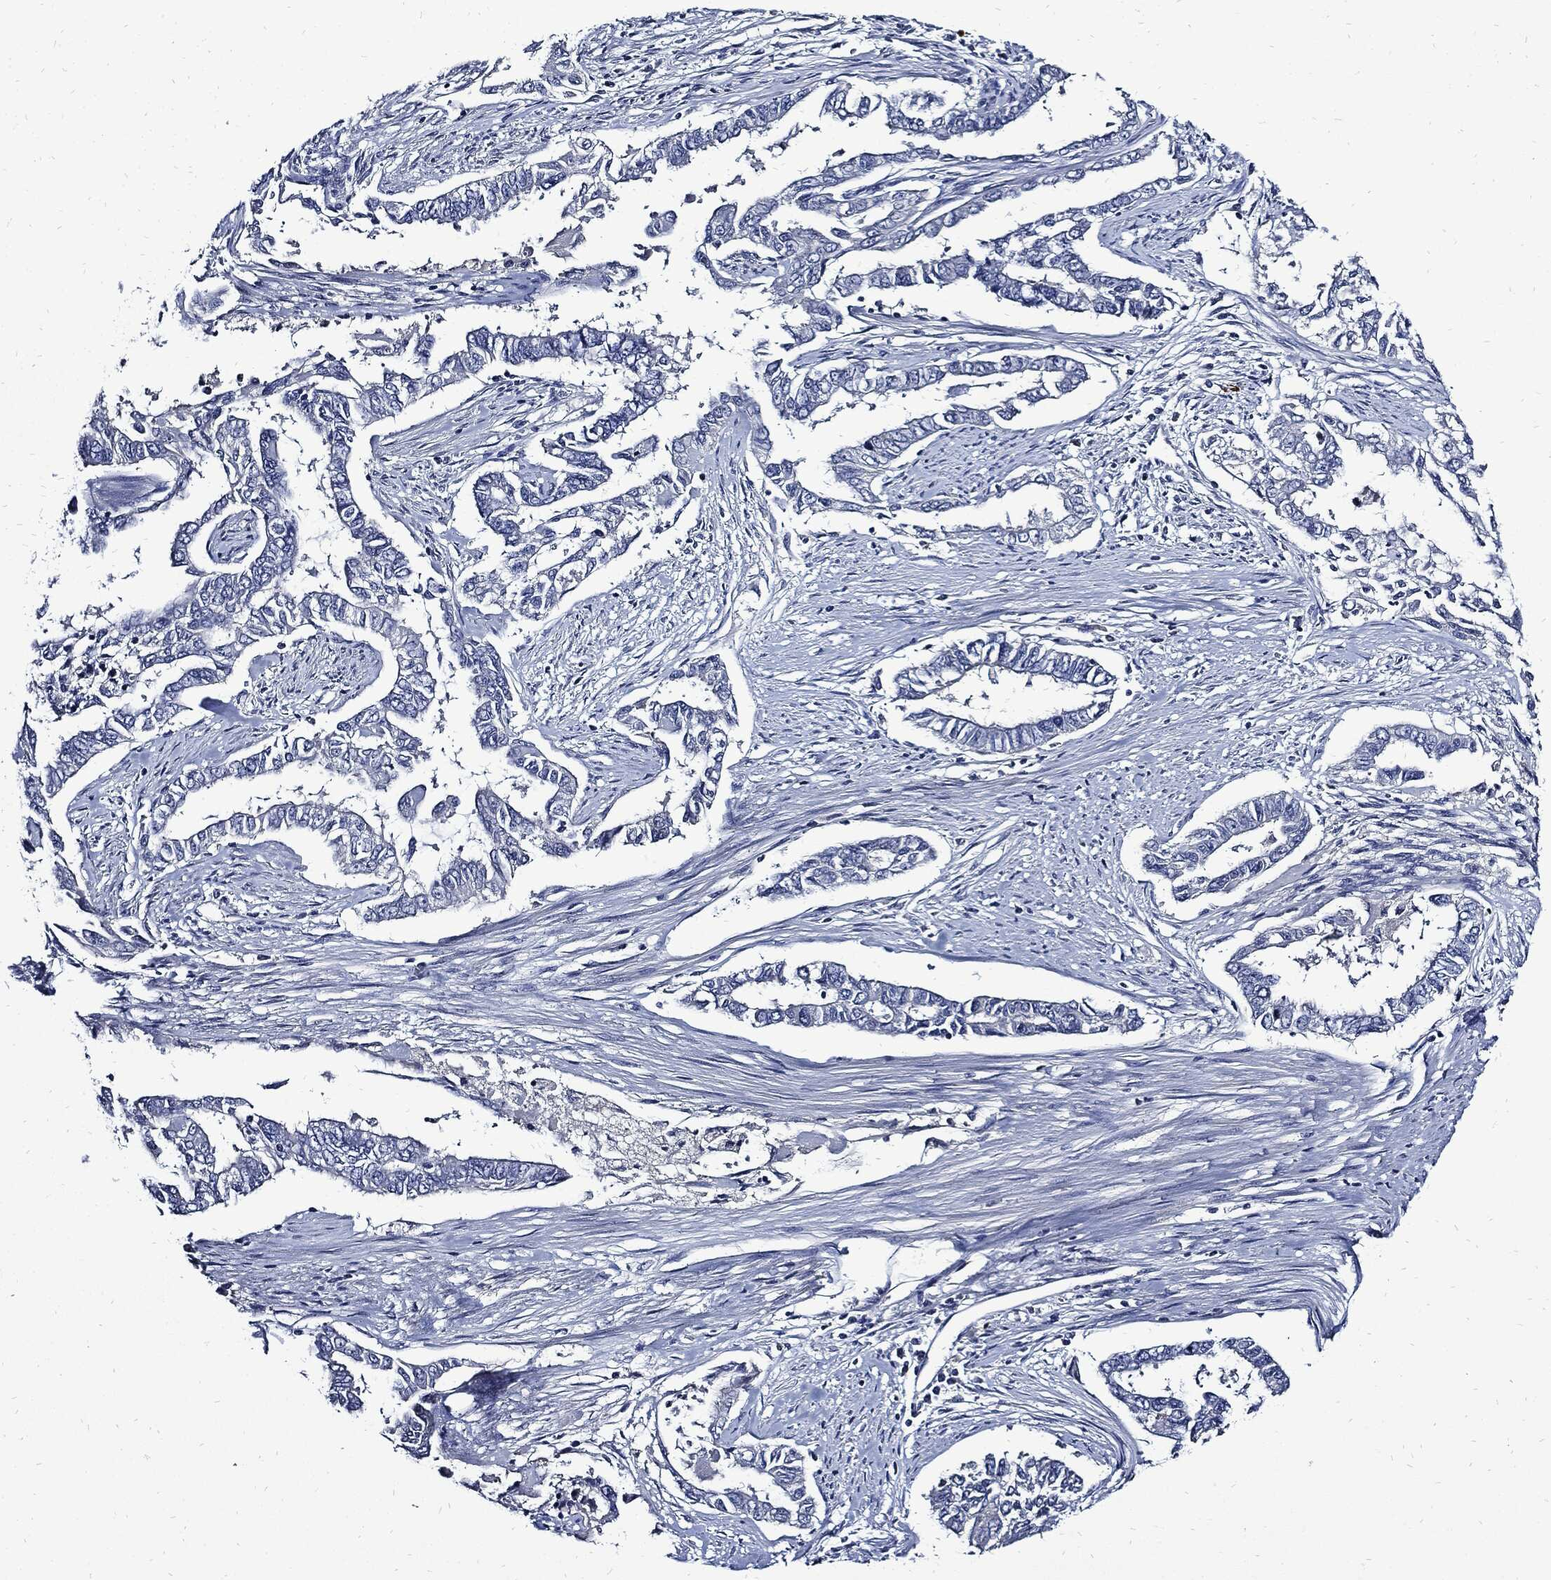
{"staining": {"intensity": "negative", "quantity": "none", "location": "none"}, "tissue": "endometrial cancer", "cell_type": "Tumor cells", "image_type": "cancer", "snomed": [{"axis": "morphology", "description": "Adenocarcinoma, NOS"}, {"axis": "topography", "description": "Uterus"}], "caption": "Endometrial cancer stained for a protein using immunohistochemistry (IHC) shows no positivity tumor cells.", "gene": "CPE", "patient": {"sex": "female", "age": 59}}